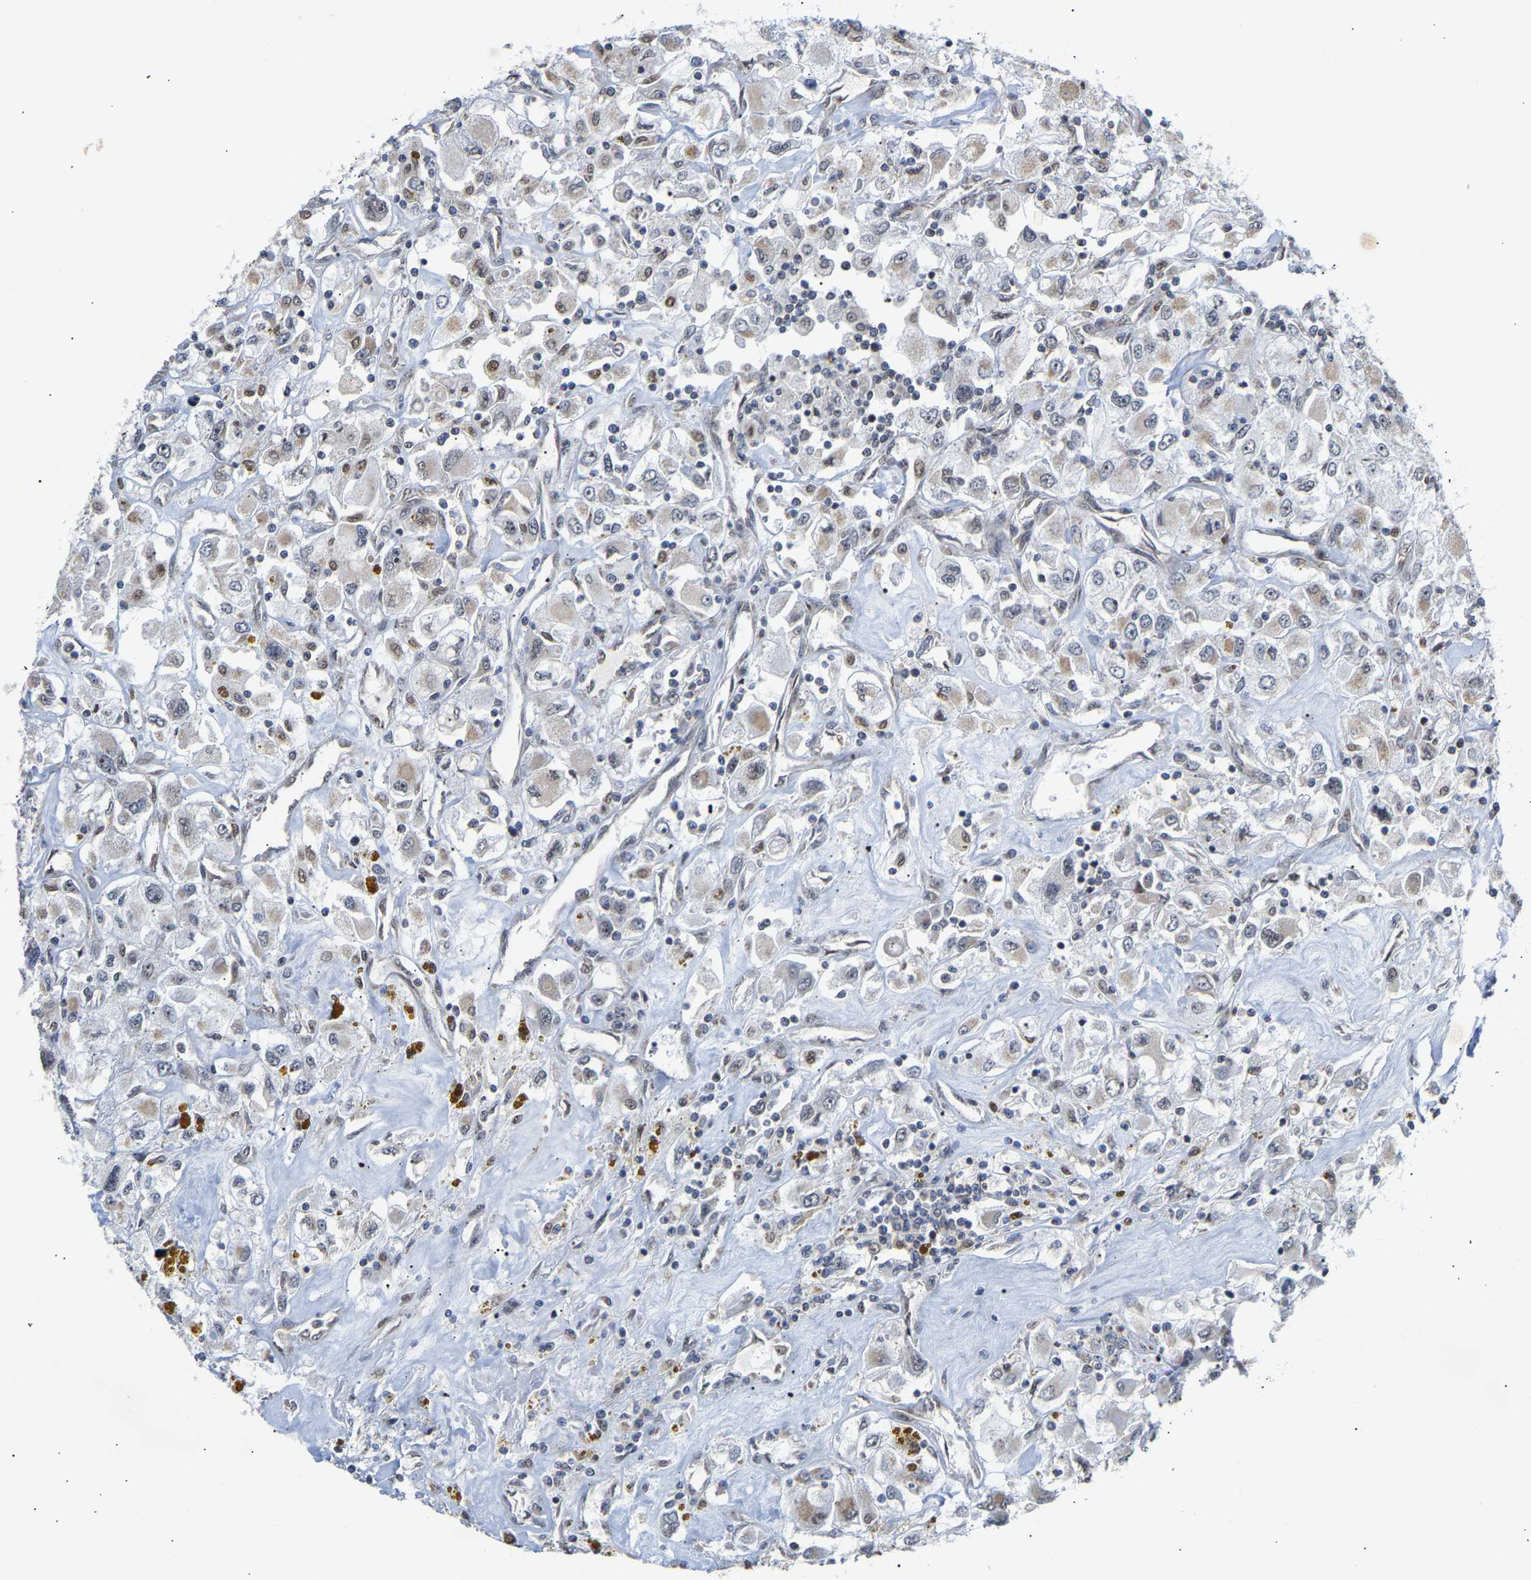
{"staining": {"intensity": "weak", "quantity": "<25%", "location": "cytoplasmic/membranous"}, "tissue": "renal cancer", "cell_type": "Tumor cells", "image_type": "cancer", "snomed": [{"axis": "morphology", "description": "Adenocarcinoma, NOS"}, {"axis": "topography", "description": "Kidney"}], "caption": "Tumor cells show no significant staining in renal adenocarcinoma.", "gene": "PCNT", "patient": {"sex": "female", "age": 52}}